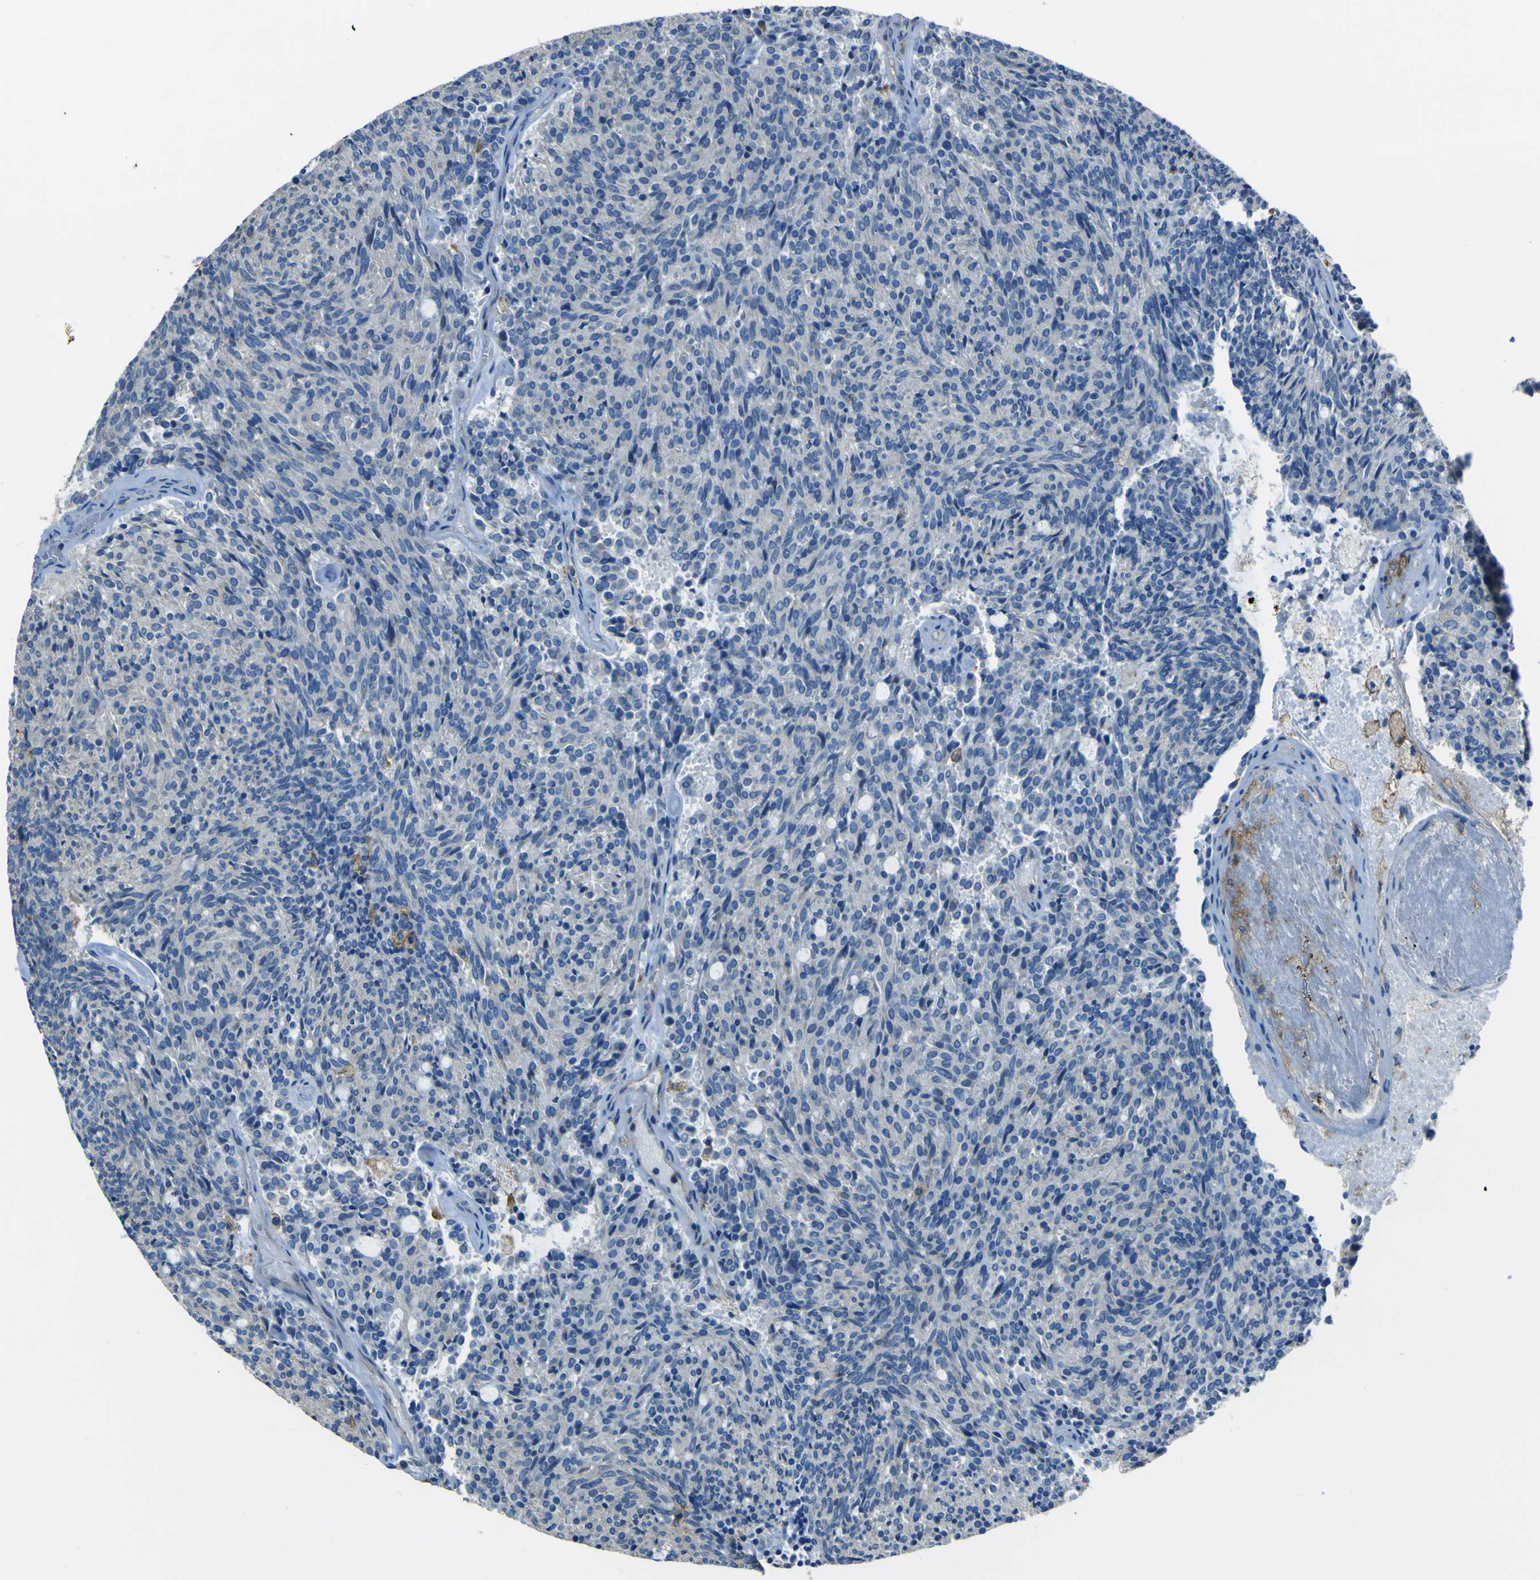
{"staining": {"intensity": "negative", "quantity": "none", "location": "none"}, "tissue": "carcinoid", "cell_type": "Tumor cells", "image_type": "cancer", "snomed": [{"axis": "morphology", "description": "Carcinoid, malignant, NOS"}, {"axis": "topography", "description": "Pancreas"}], "caption": "DAB (3,3'-diaminobenzidine) immunohistochemical staining of human carcinoid displays no significant expression in tumor cells.", "gene": "LAIR1", "patient": {"sex": "female", "age": 54}}